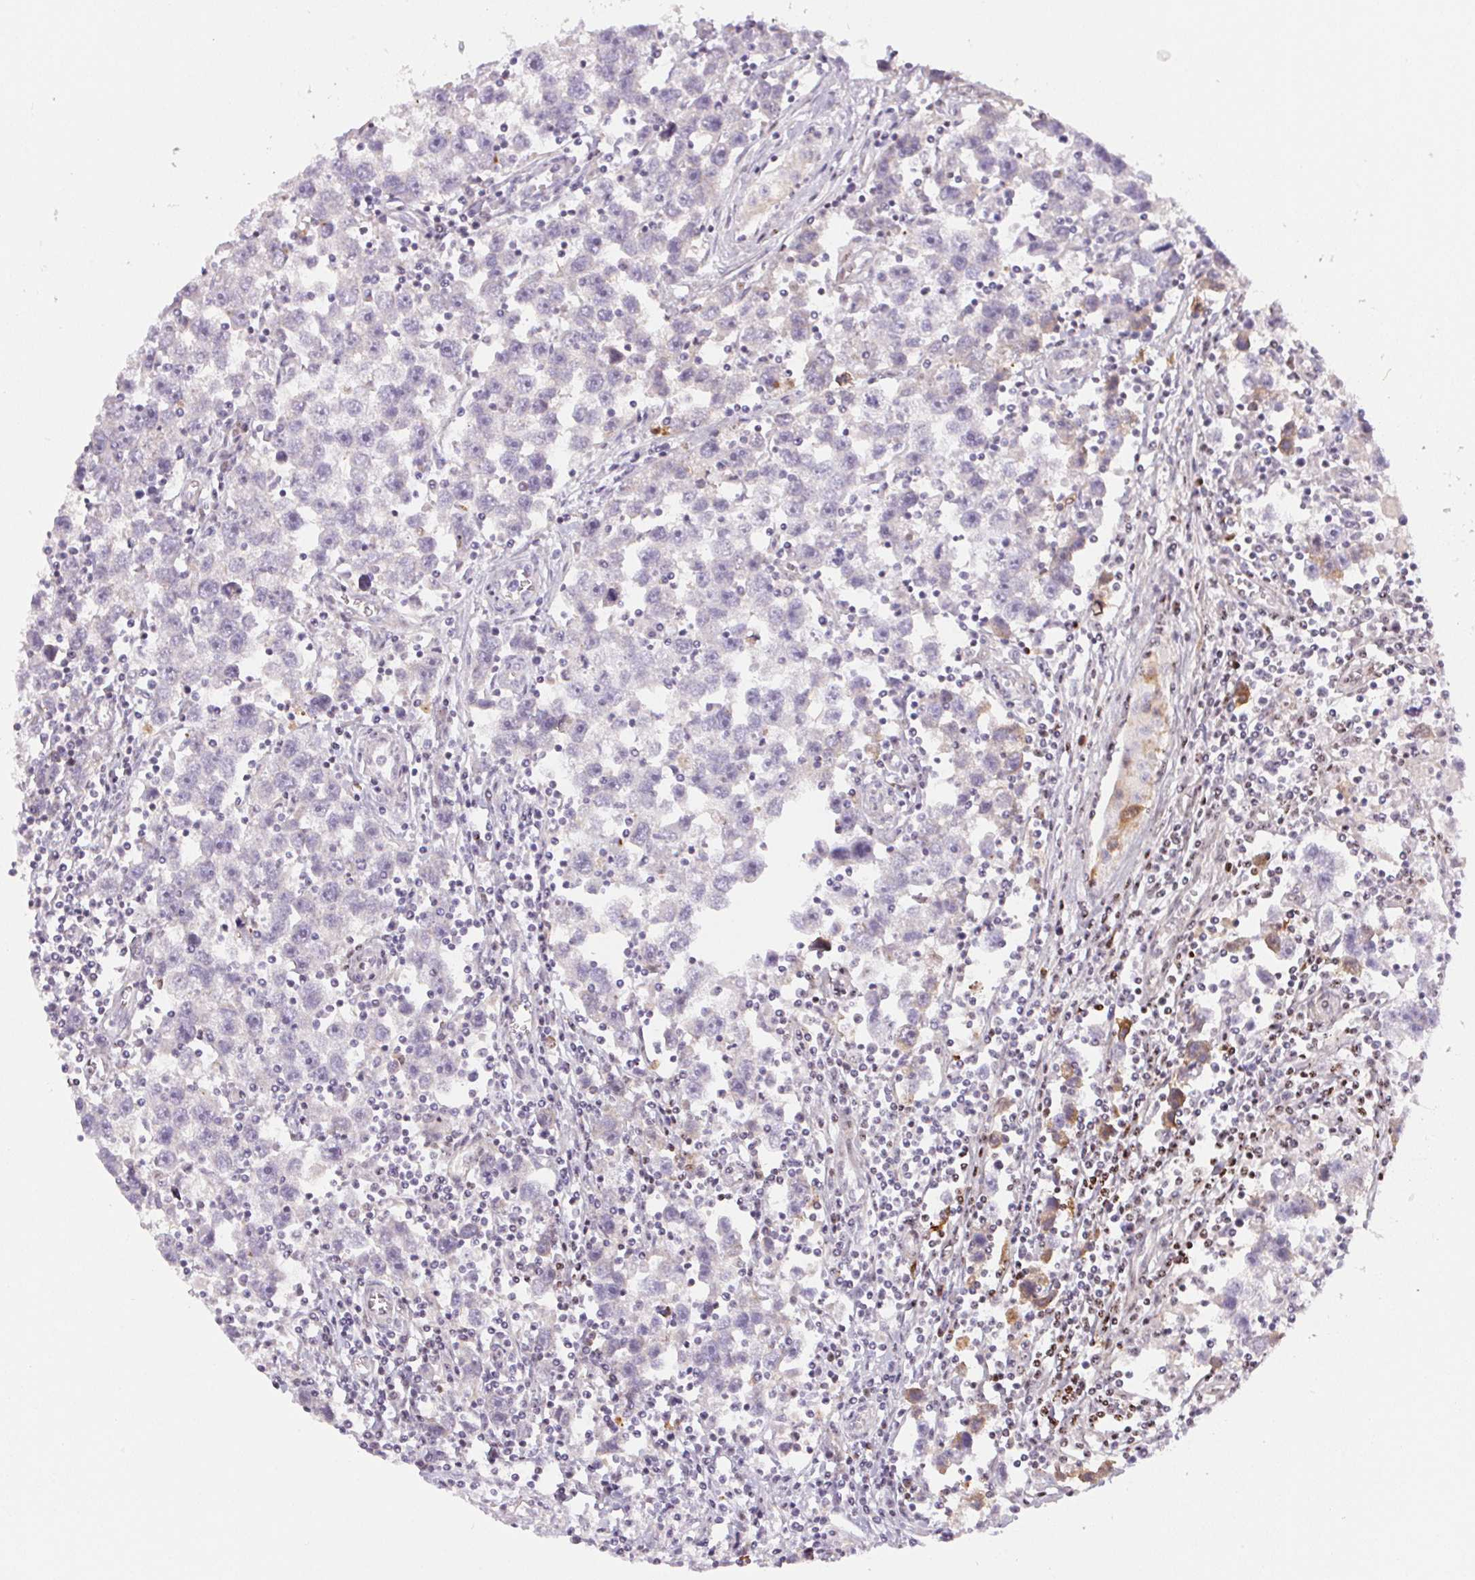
{"staining": {"intensity": "negative", "quantity": "none", "location": "none"}, "tissue": "testis cancer", "cell_type": "Tumor cells", "image_type": "cancer", "snomed": [{"axis": "morphology", "description": "Seminoma, NOS"}, {"axis": "topography", "description": "Testis"}], "caption": "Testis cancer stained for a protein using immunohistochemistry (IHC) displays no staining tumor cells.", "gene": "UNC13B", "patient": {"sex": "male", "age": 30}}